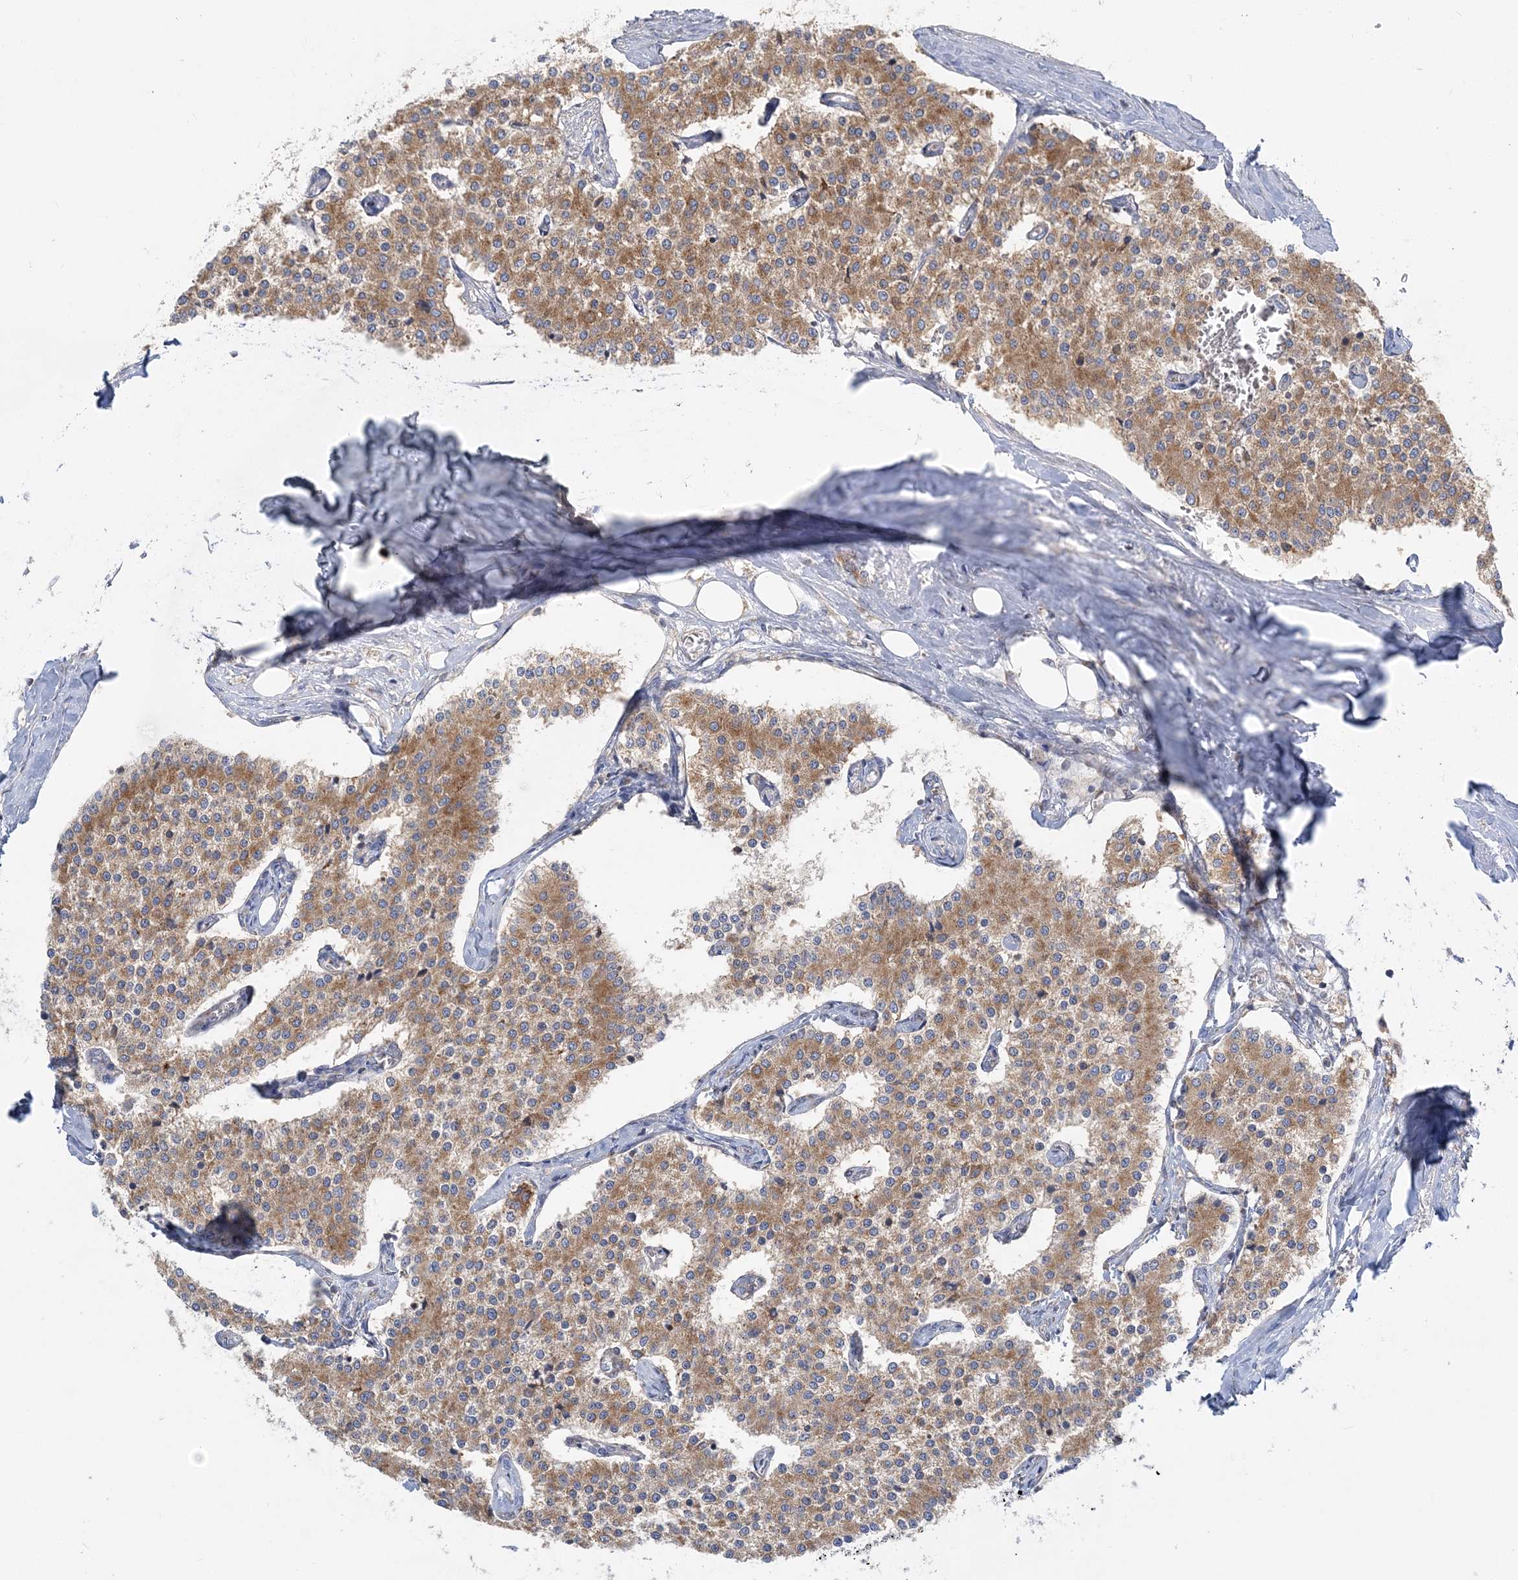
{"staining": {"intensity": "moderate", "quantity": ">75%", "location": "cytoplasmic/membranous"}, "tissue": "carcinoid", "cell_type": "Tumor cells", "image_type": "cancer", "snomed": [{"axis": "morphology", "description": "Carcinoid, malignant, NOS"}, {"axis": "topography", "description": "Colon"}], "caption": "IHC histopathology image of neoplastic tissue: carcinoid stained using immunohistochemistry displays medium levels of moderate protein expression localized specifically in the cytoplasmic/membranous of tumor cells, appearing as a cytoplasmic/membranous brown color.", "gene": "FAM114A2", "patient": {"sex": "female", "age": 52}}